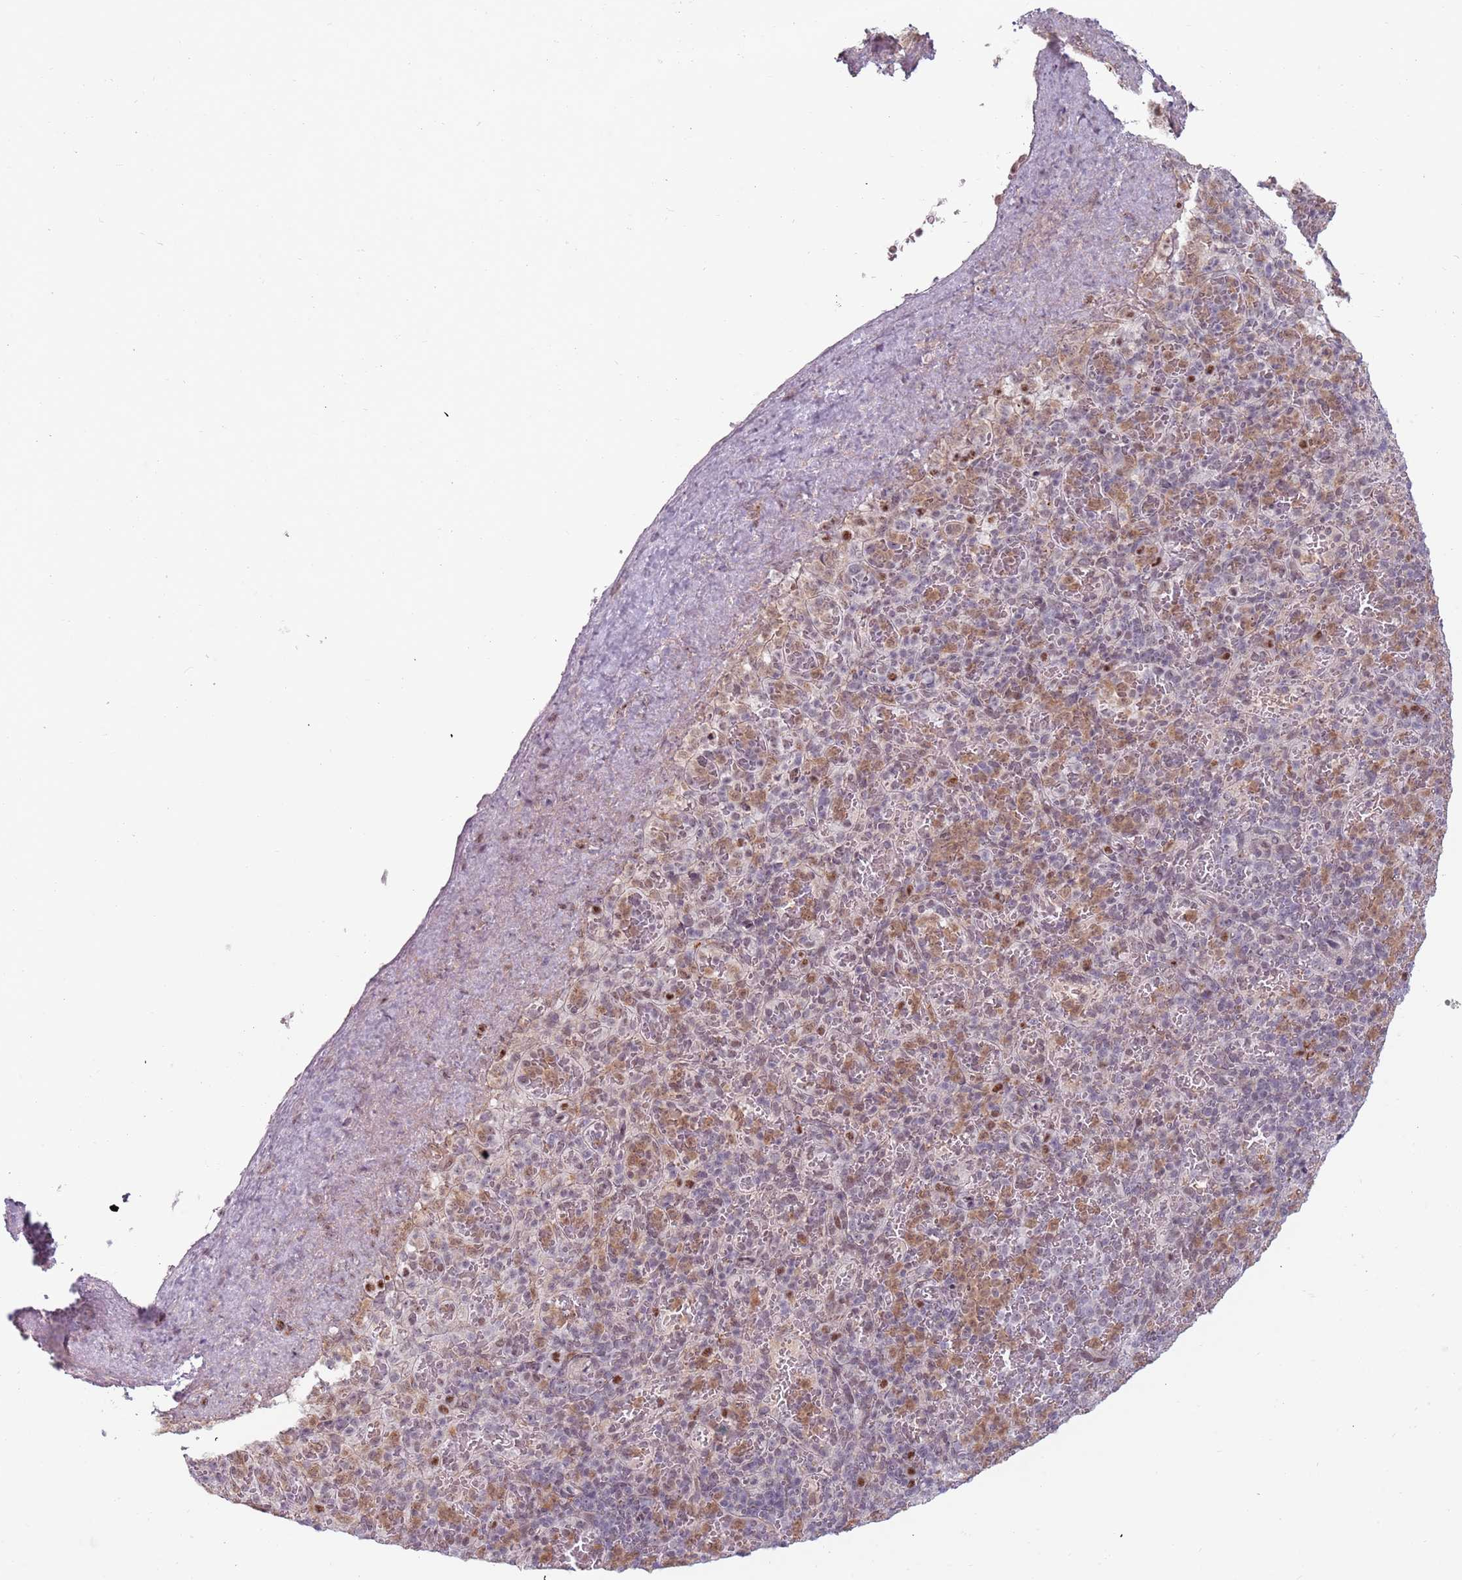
{"staining": {"intensity": "moderate", "quantity": "<25%", "location": "cytoplasmic/membranous,nuclear"}, "tissue": "spleen", "cell_type": "Cells in red pulp", "image_type": "normal", "snomed": [{"axis": "morphology", "description": "Normal tissue, NOS"}, {"axis": "topography", "description": "Spleen"}], "caption": "Normal spleen exhibits moderate cytoplasmic/membranous,nuclear positivity in approximately <25% of cells in red pulp, visualized by immunohistochemistry.", "gene": "REXO4", "patient": {"sex": "female", "age": 74}}